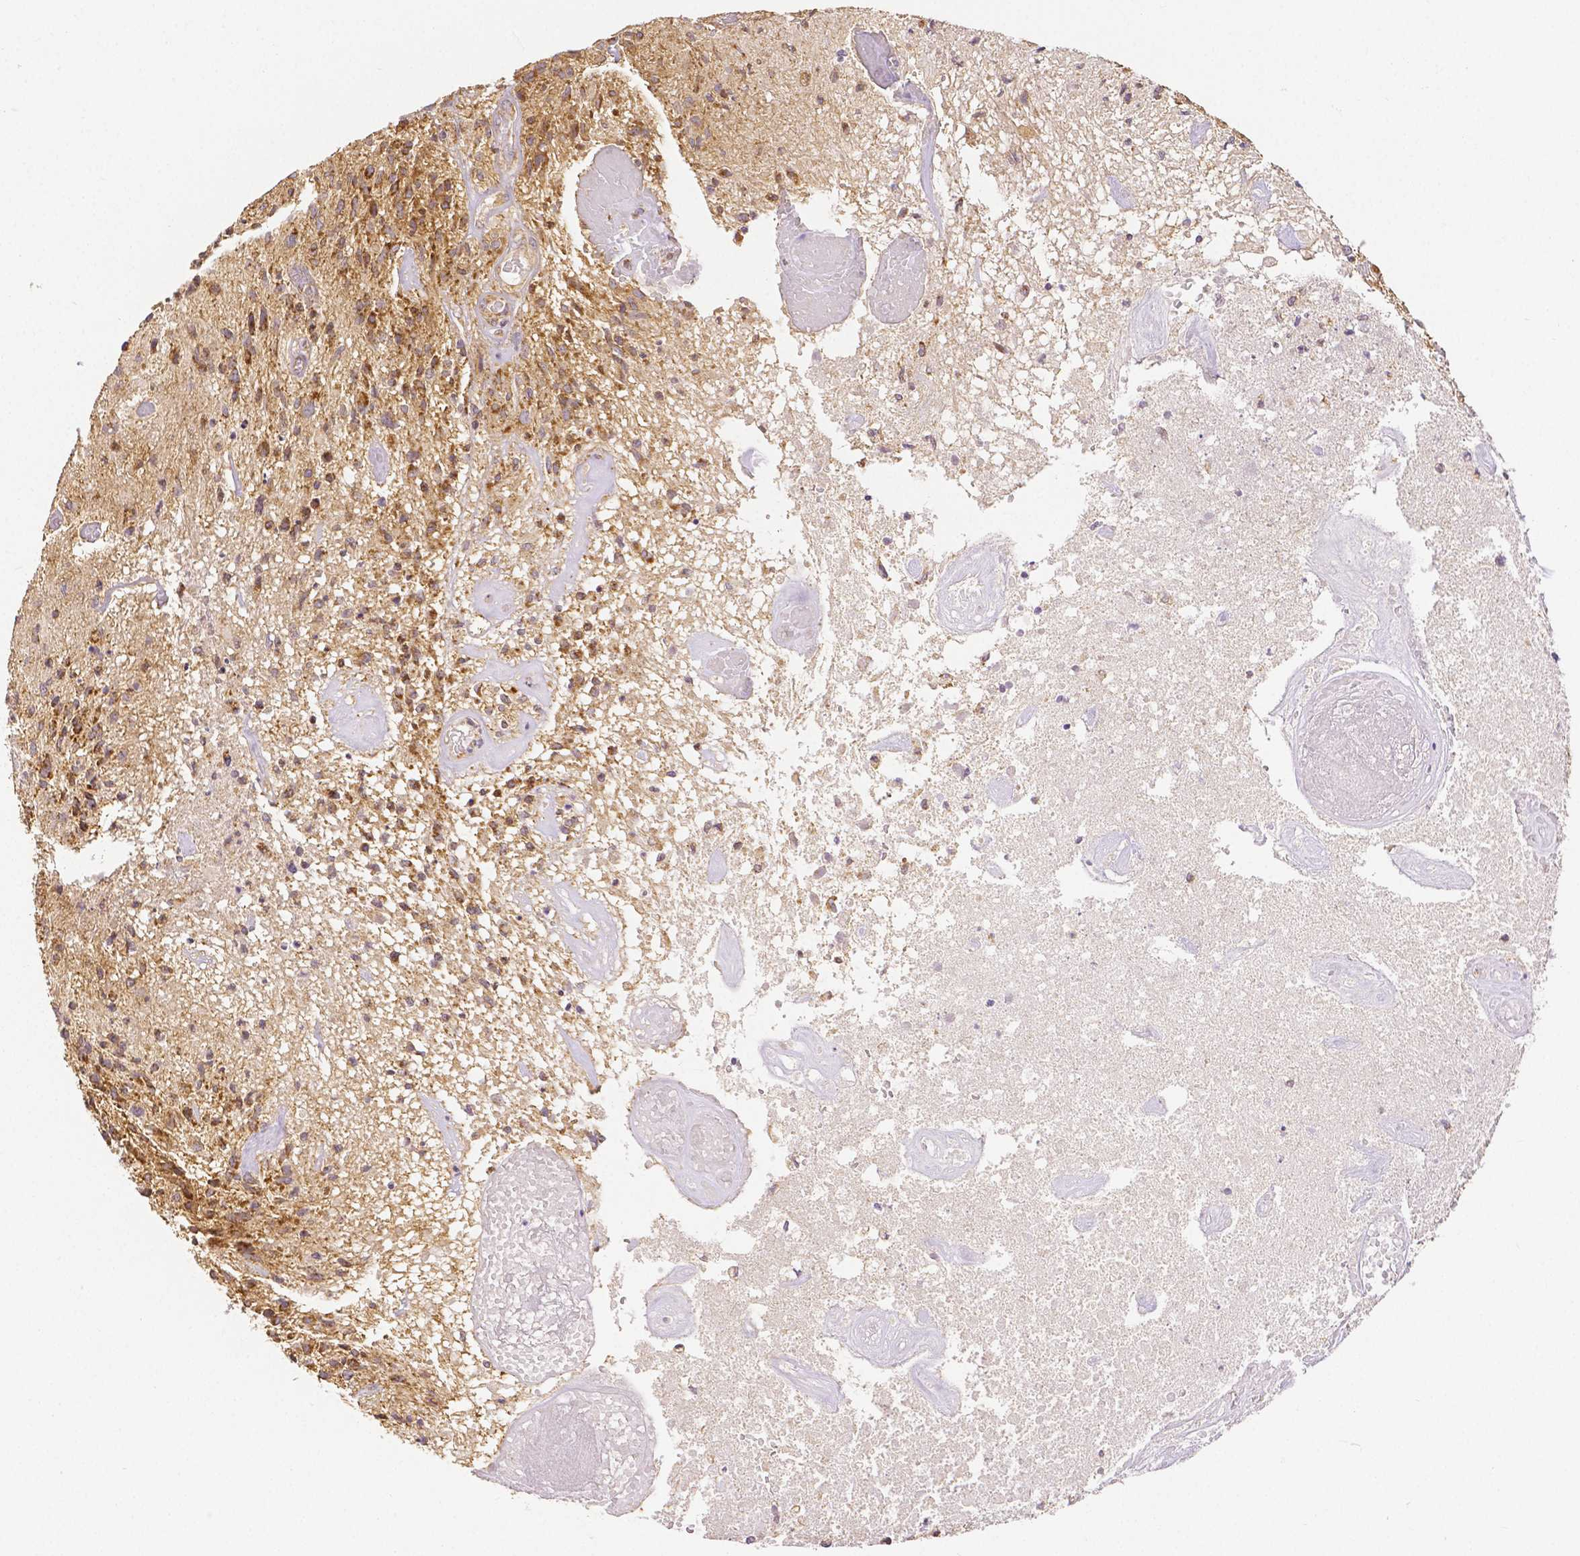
{"staining": {"intensity": "strong", "quantity": "25%-75%", "location": "cytoplasmic/membranous"}, "tissue": "glioma", "cell_type": "Tumor cells", "image_type": "cancer", "snomed": [{"axis": "morphology", "description": "Glioma, malignant, High grade"}, {"axis": "topography", "description": "Brain"}], "caption": "Protein staining by IHC shows strong cytoplasmic/membranous positivity in approximately 25%-75% of tumor cells in high-grade glioma (malignant).", "gene": "RHOT1", "patient": {"sex": "male", "age": 75}}